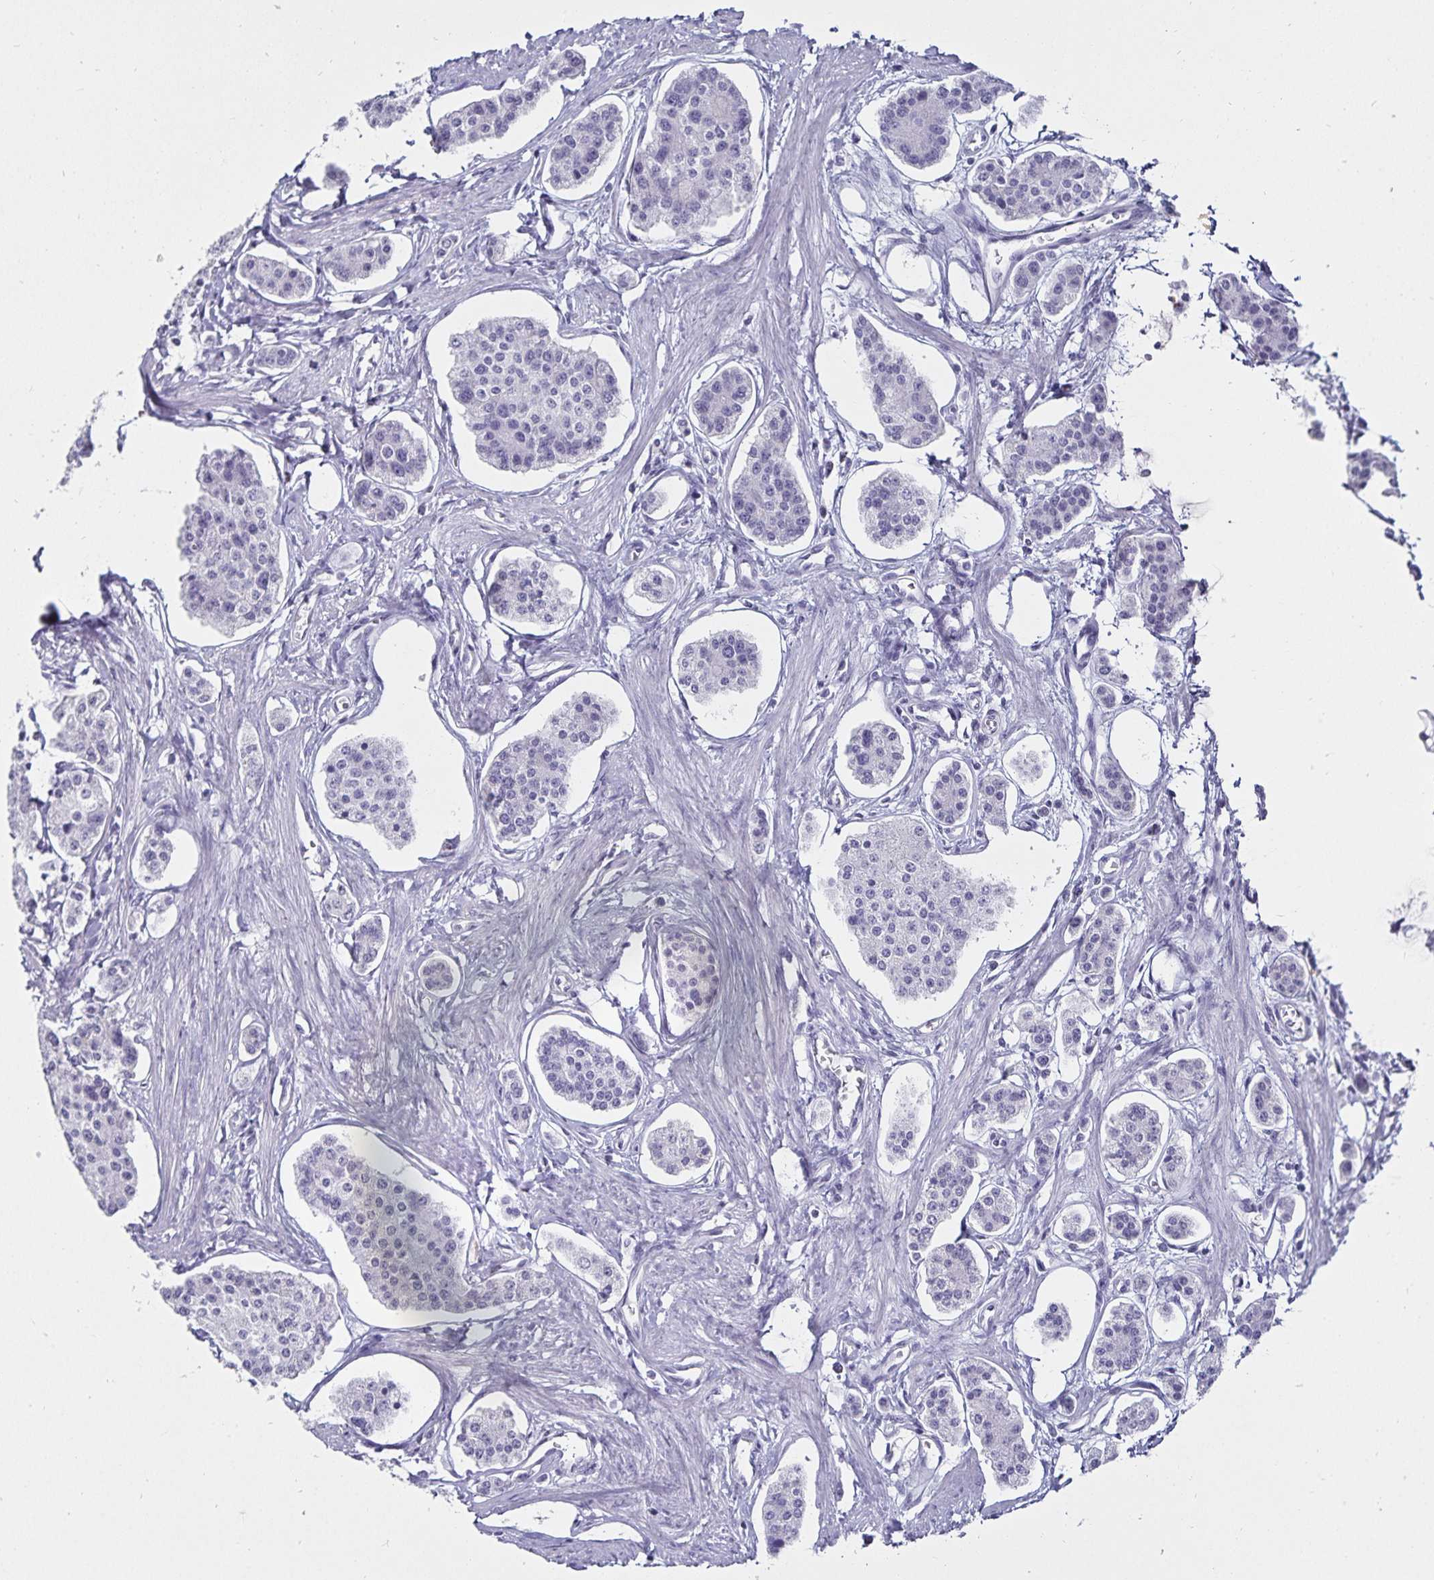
{"staining": {"intensity": "negative", "quantity": "none", "location": "none"}, "tissue": "carcinoid", "cell_type": "Tumor cells", "image_type": "cancer", "snomed": [{"axis": "morphology", "description": "Carcinoid, malignant, NOS"}, {"axis": "topography", "description": "Small intestine"}], "caption": "Immunohistochemistry image of neoplastic tissue: human carcinoid stained with DAB exhibits no significant protein expression in tumor cells.", "gene": "DEFA6", "patient": {"sex": "female", "age": 65}}